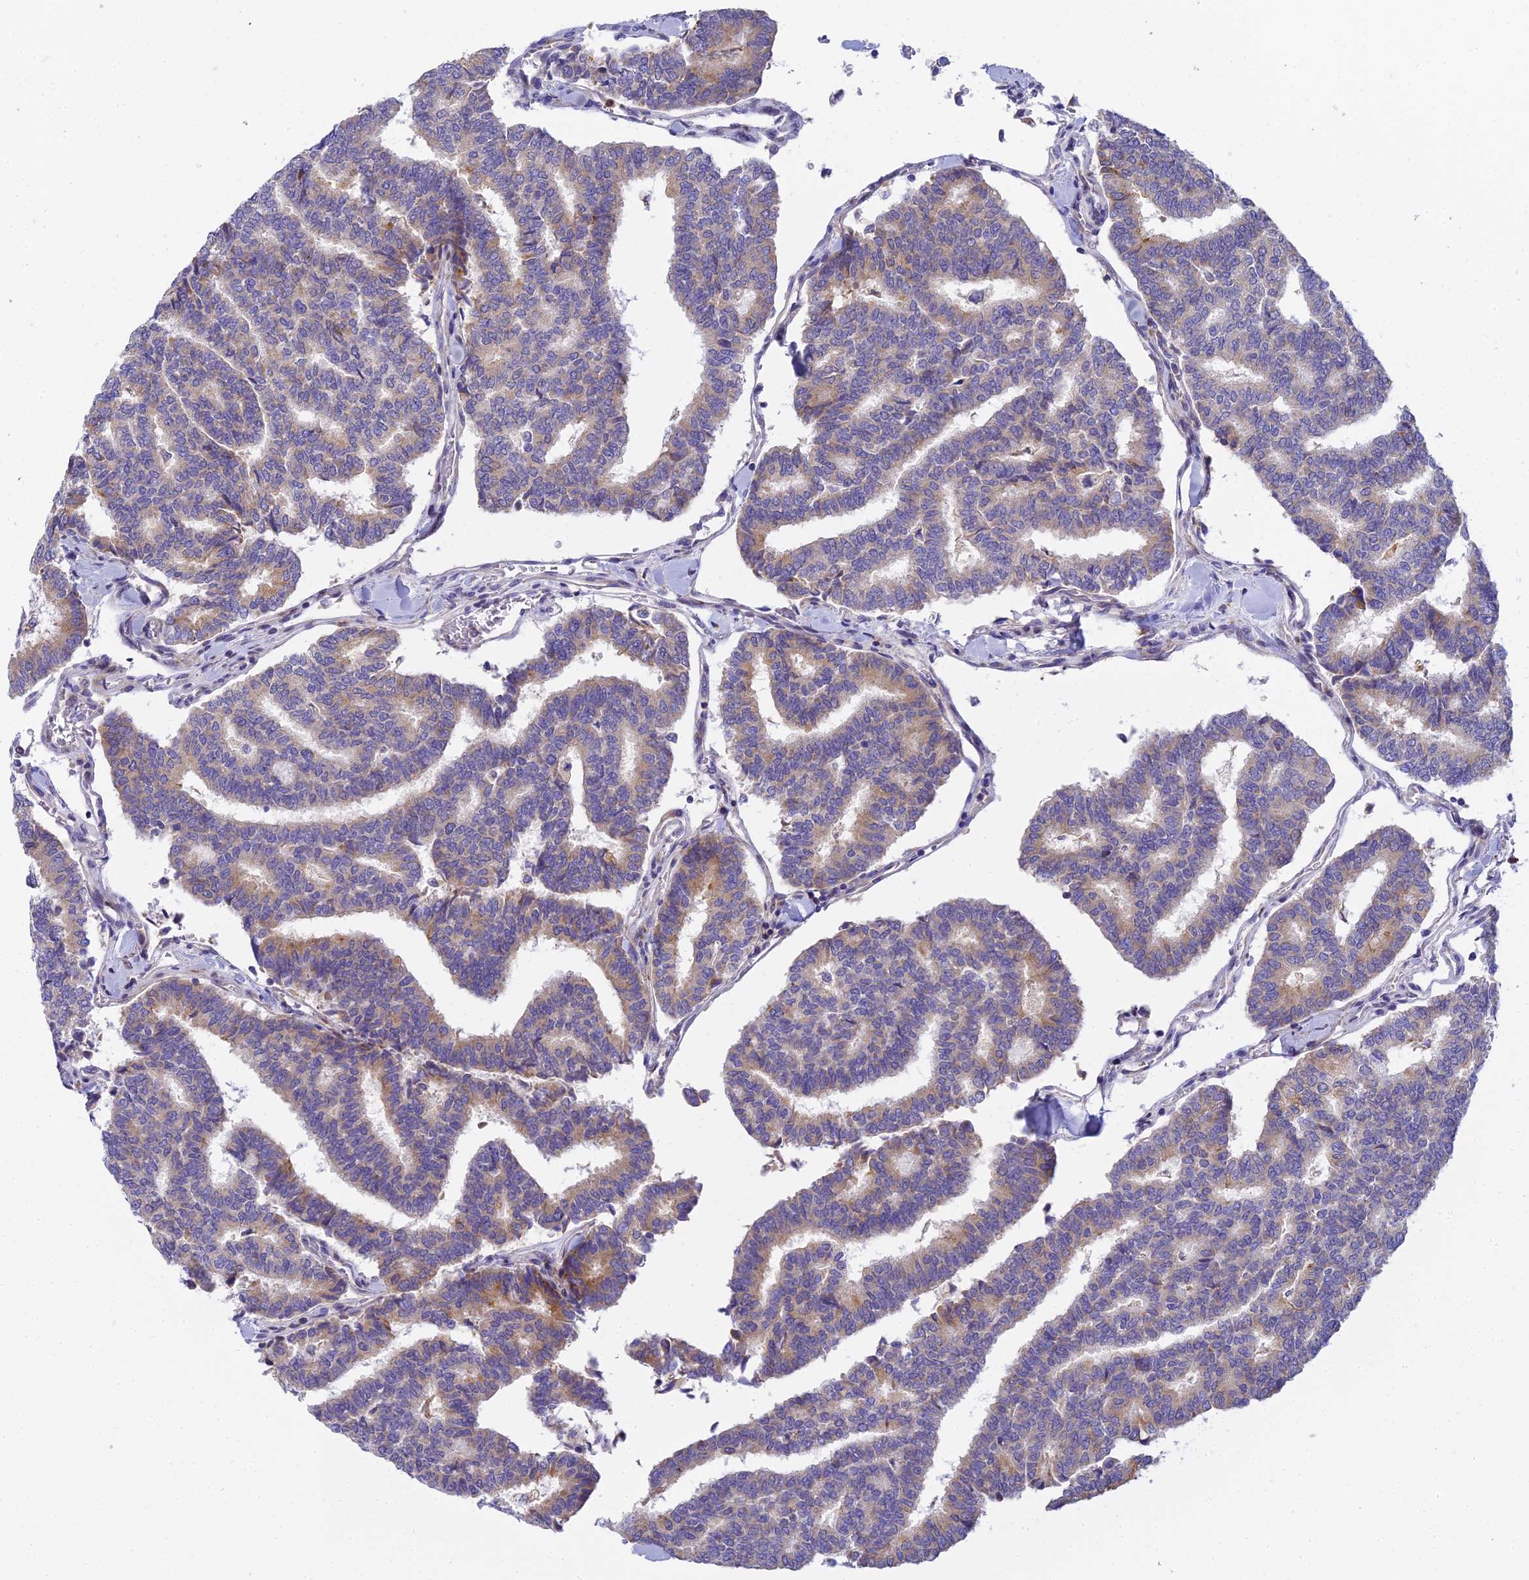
{"staining": {"intensity": "weak", "quantity": "25%-75%", "location": "cytoplasmic/membranous"}, "tissue": "thyroid cancer", "cell_type": "Tumor cells", "image_type": "cancer", "snomed": [{"axis": "morphology", "description": "Papillary adenocarcinoma, NOS"}, {"axis": "topography", "description": "Thyroid gland"}], "caption": "Human thyroid cancer stained with a protein marker displays weak staining in tumor cells.", "gene": "CLCN7", "patient": {"sex": "female", "age": 35}}